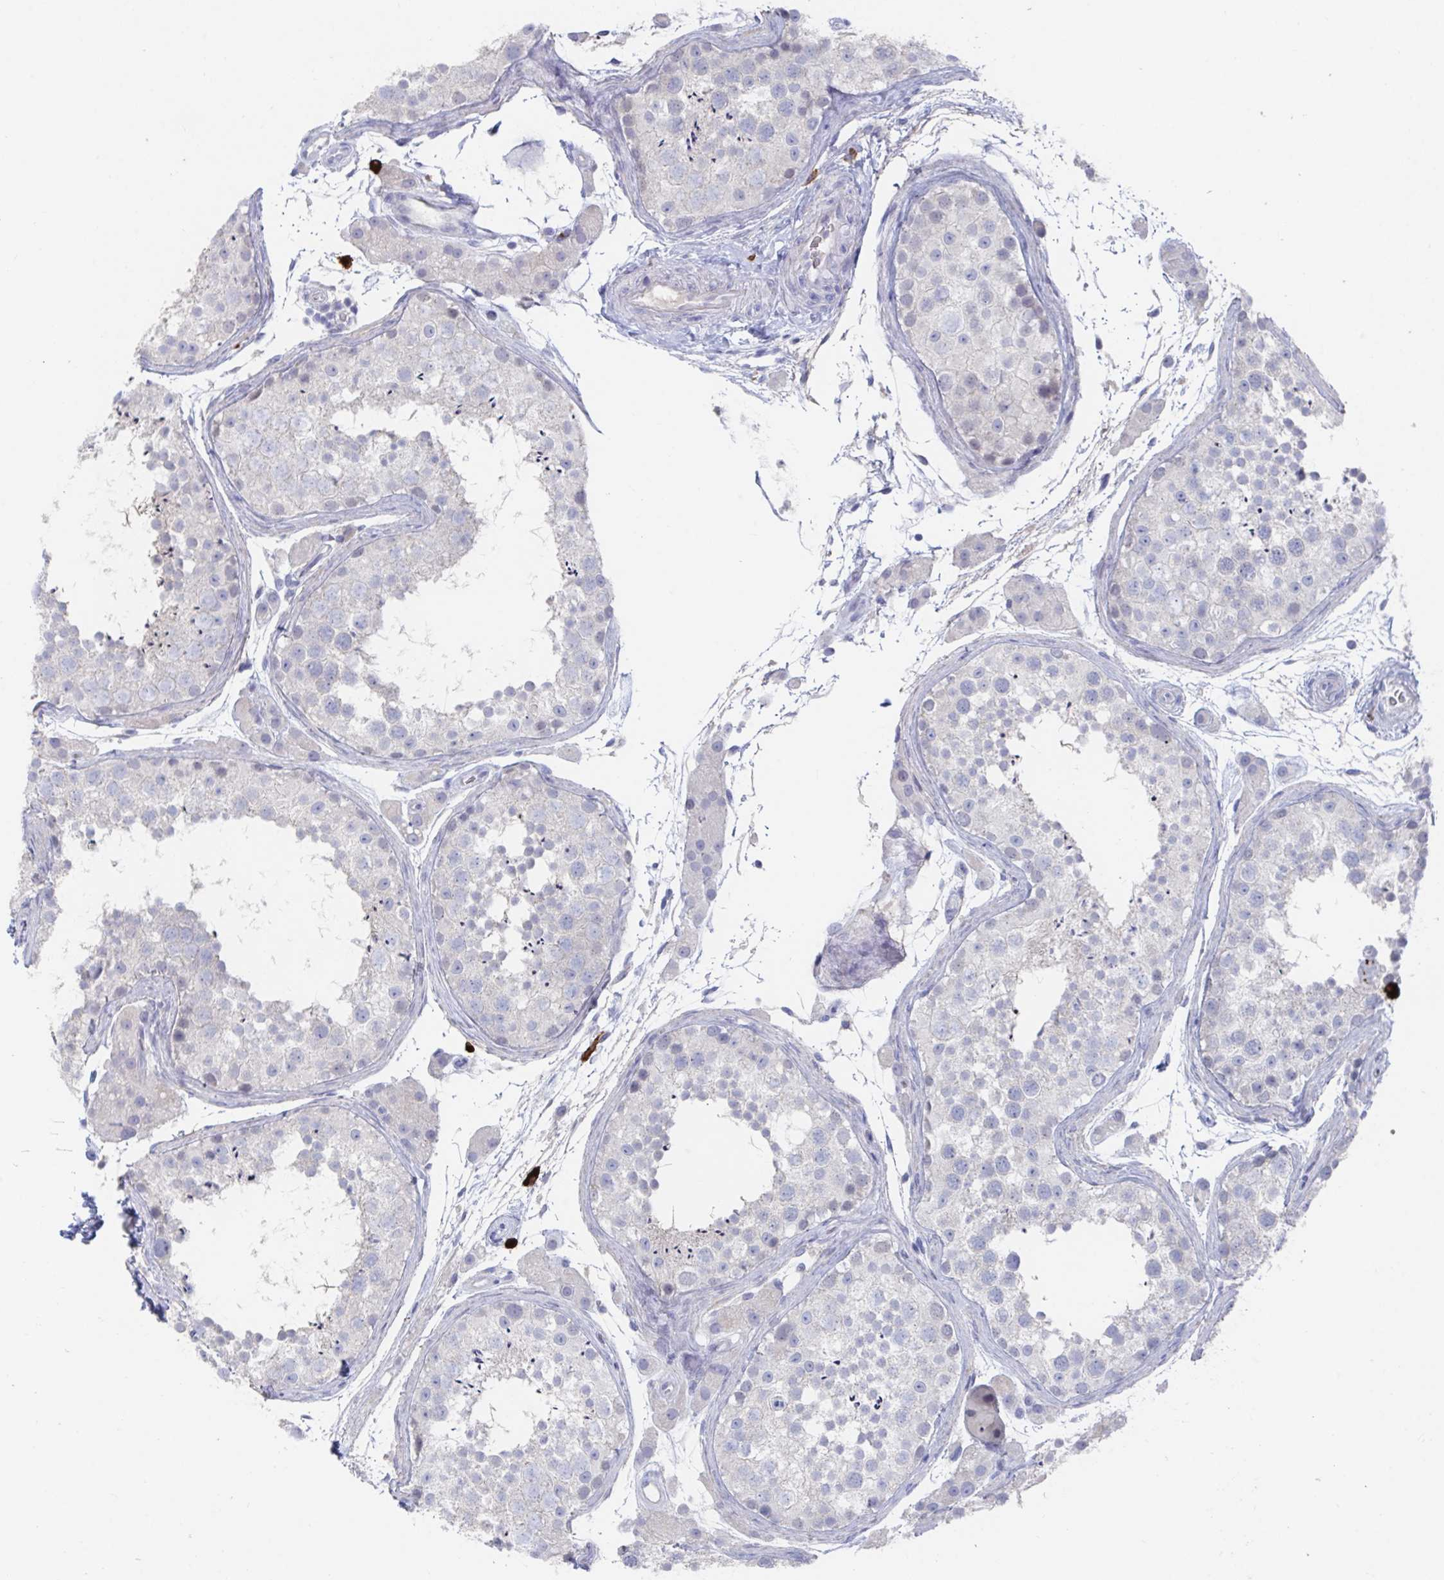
{"staining": {"intensity": "weak", "quantity": "<25%", "location": "cytoplasmic/membranous"}, "tissue": "testis", "cell_type": "Cells in seminiferous ducts", "image_type": "normal", "snomed": [{"axis": "morphology", "description": "Normal tissue, NOS"}, {"axis": "topography", "description": "Testis"}], "caption": "A high-resolution micrograph shows IHC staining of unremarkable testis, which shows no significant staining in cells in seminiferous ducts. (Immunohistochemistry (ihc), brightfield microscopy, high magnification).", "gene": "KCNK5", "patient": {"sex": "male", "age": 41}}